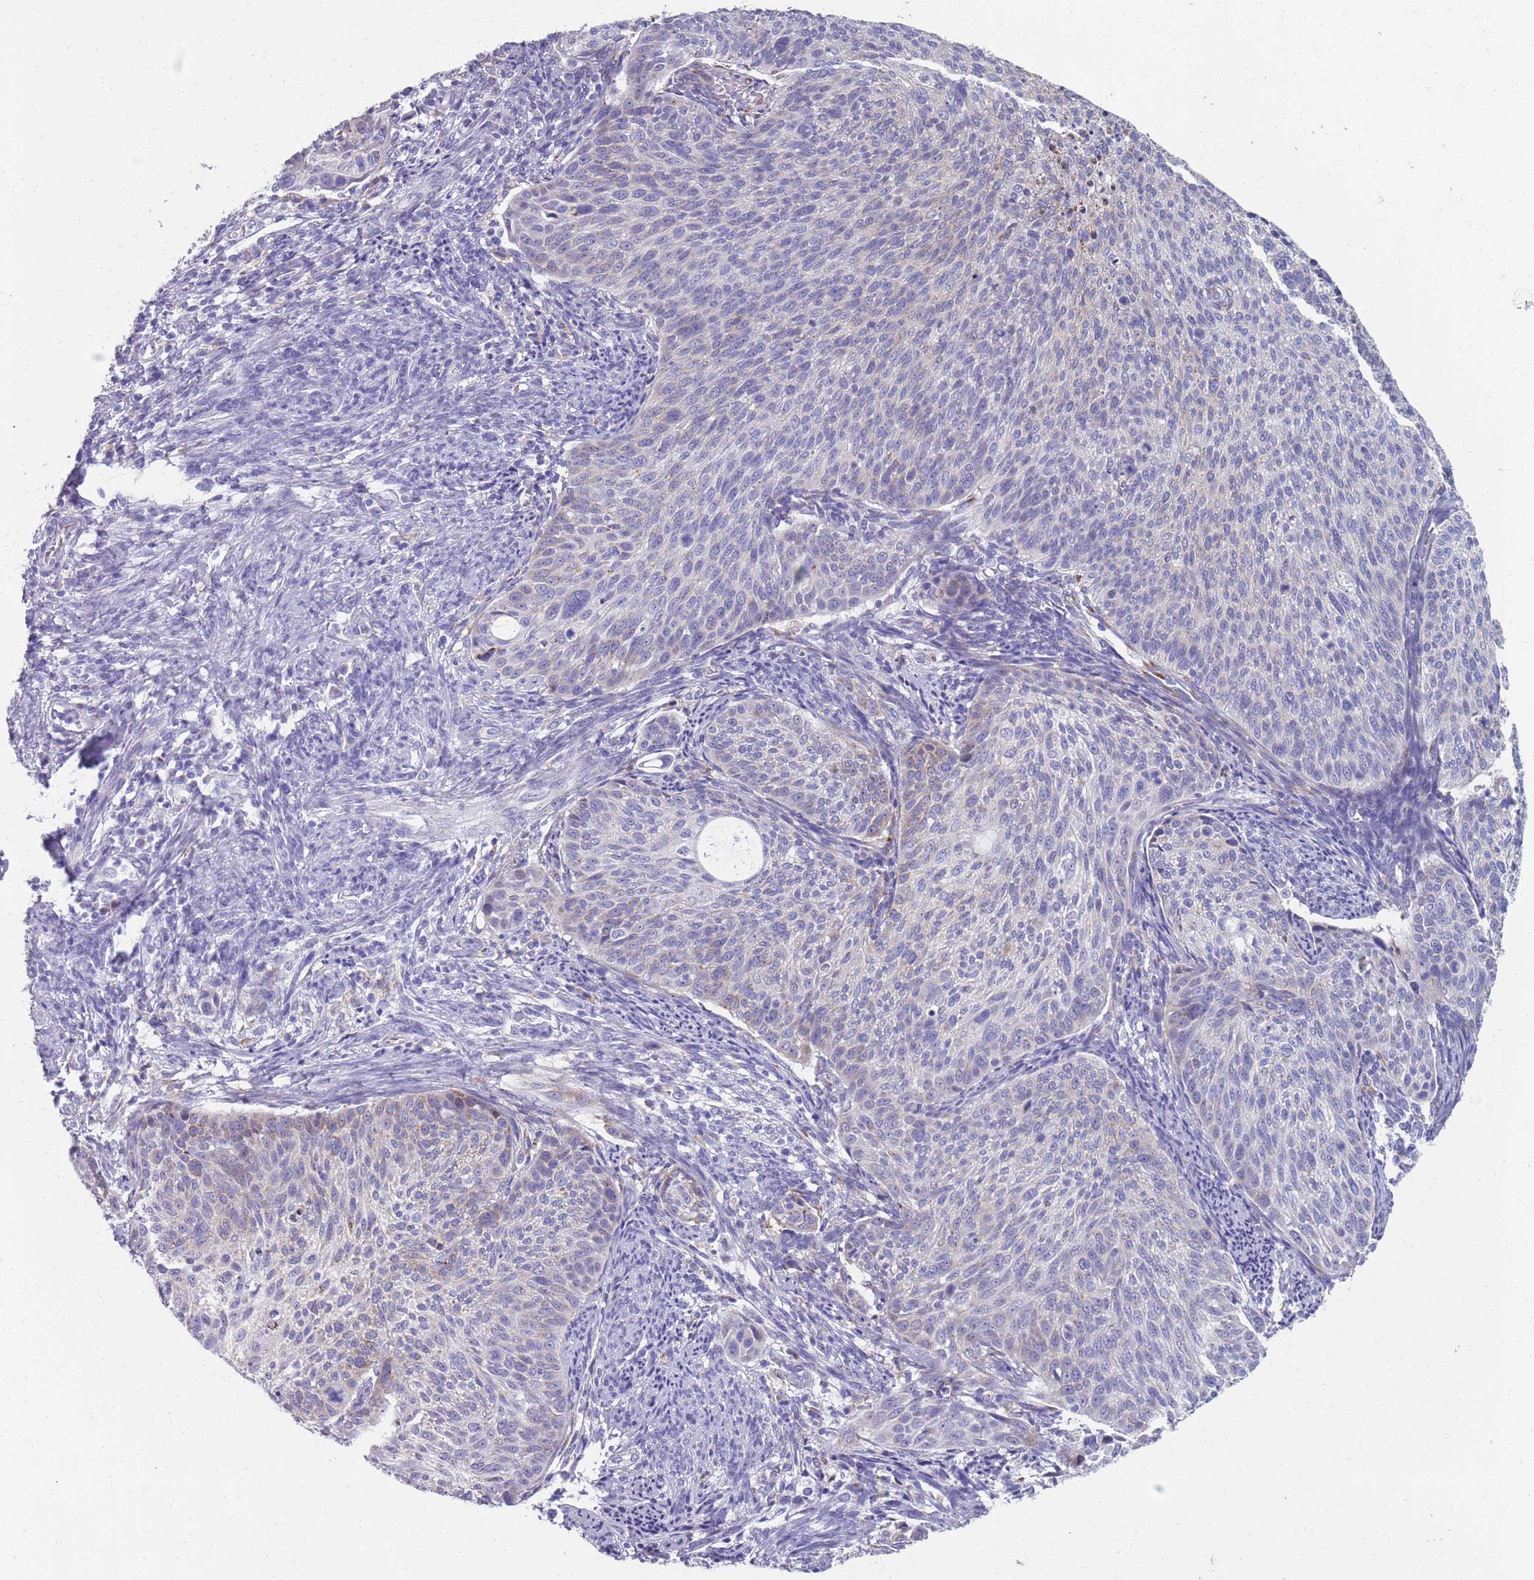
{"staining": {"intensity": "negative", "quantity": "none", "location": "none"}, "tissue": "cervical cancer", "cell_type": "Tumor cells", "image_type": "cancer", "snomed": [{"axis": "morphology", "description": "Squamous cell carcinoma, NOS"}, {"axis": "topography", "description": "Cervix"}], "caption": "Image shows no significant protein positivity in tumor cells of cervical cancer (squamous cell carcinoma).", "gene": "PLOD1", "patient": {"sex": "female", "age": 70}}